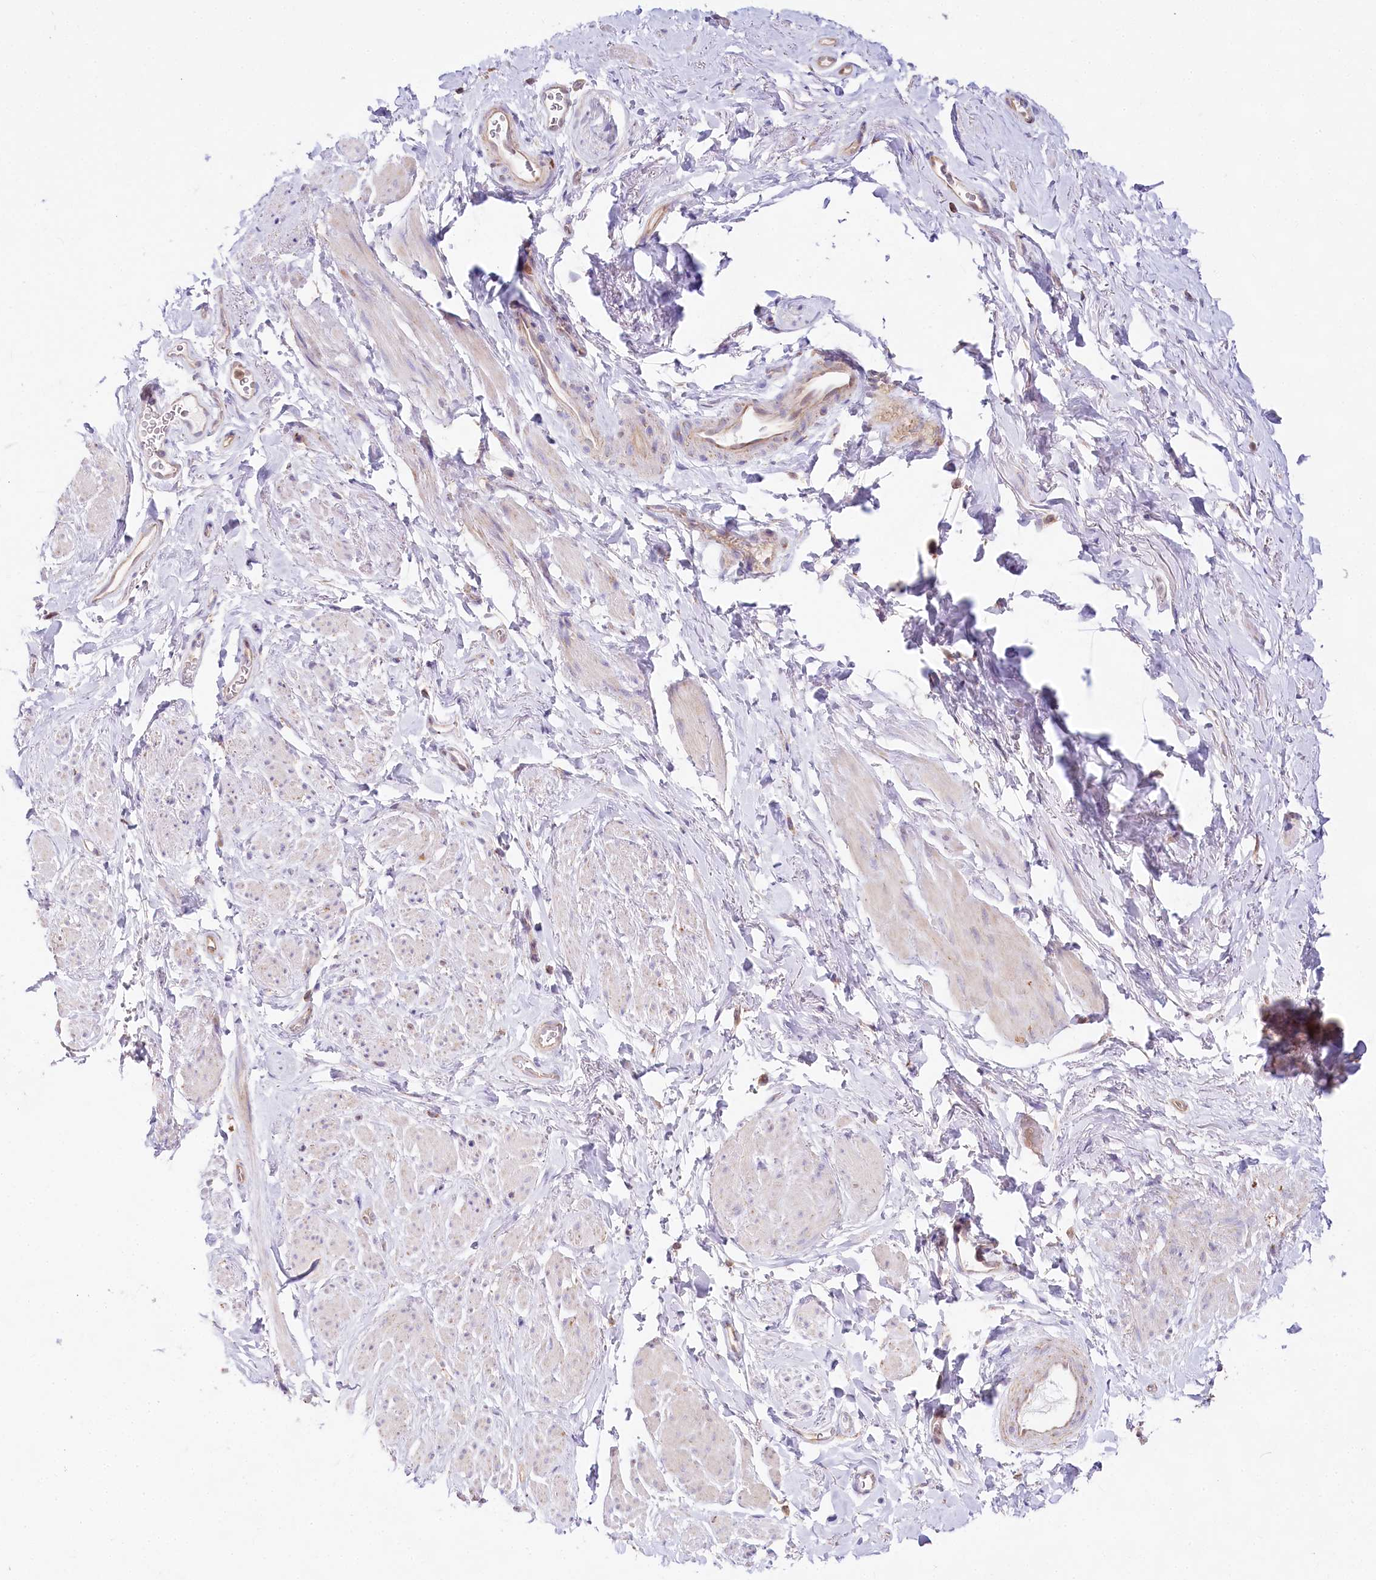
{"staining": {"intensity": "weak", "quantity": "<25%", "location": "cytoplasmic/membranous"}, "tissue": "smooth muscle", "cell_type": "Smooth muscle cells", "image_type": "normal", "snomed": [{"axis": "morphology", "description": "Normal tissue, NOS"}, {"axis": "topography", "description": "Smooth muscle"}, {"axis": "topography", "description": "Peripheral nerve tissue"}], "caption": "The micrograph demonstrates no staining of smooth muscle cells in normal smooth muscle. Nuclei are stained in blue.", "gene": "TASOR2", "patient": {"sex": "male", "age": 69}}